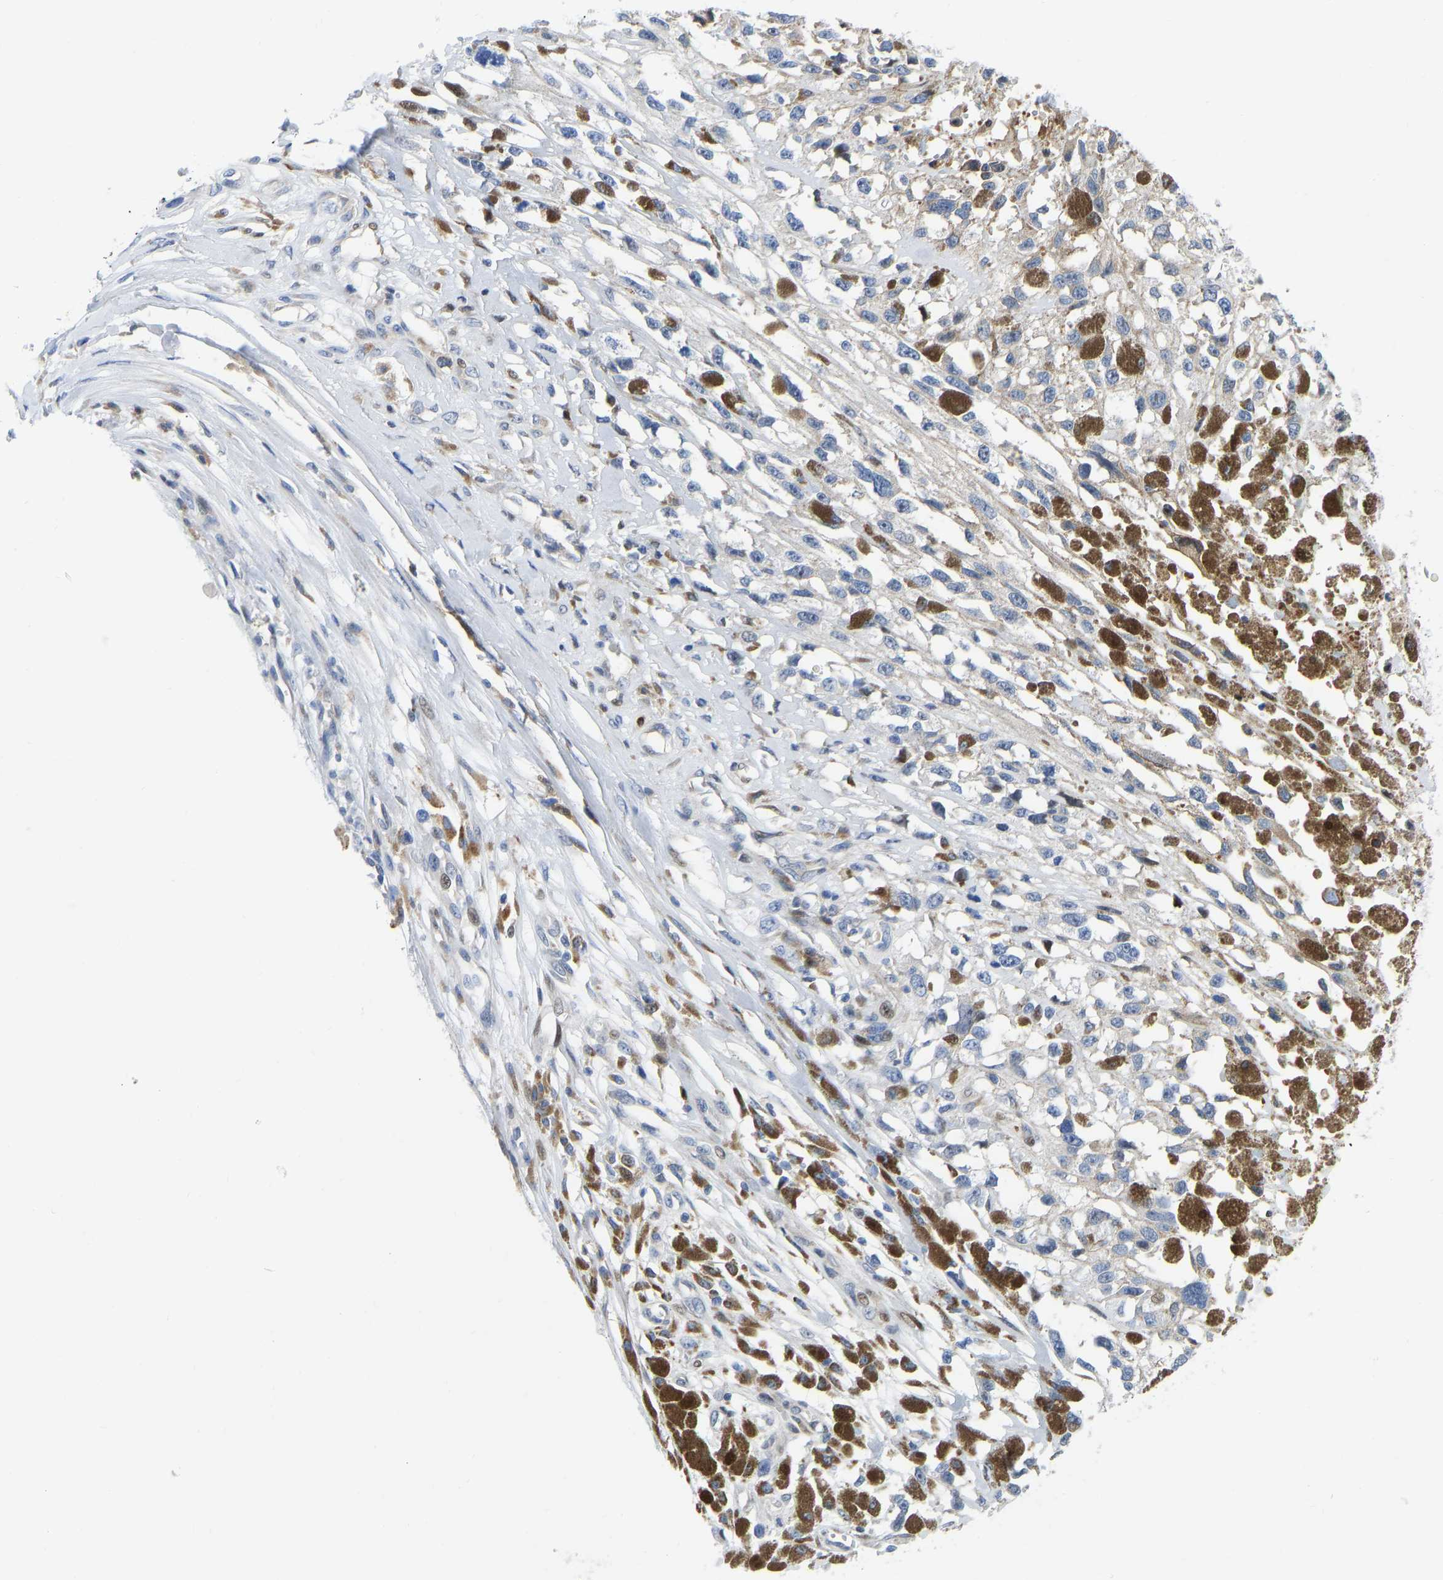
{"staining": {"intensity": "weak", "quantity": "<25%", "location": "nuclear"}, "tissue": "melanoma", "cell_type": "Tumor cells", "image_type": "cancer", "snomed": [{"axis": "morphology", "description": "Malignant melanoma, Metastatic site"}, {"axis": "topography", "description": "Lymph node"}], "caption": "Image shows no protein expression in tumor cells of melanoma tissue. Nuclei are stained in blue.", "gene": "HDAC5", "patient": {"sex": "male", "age": 59}}